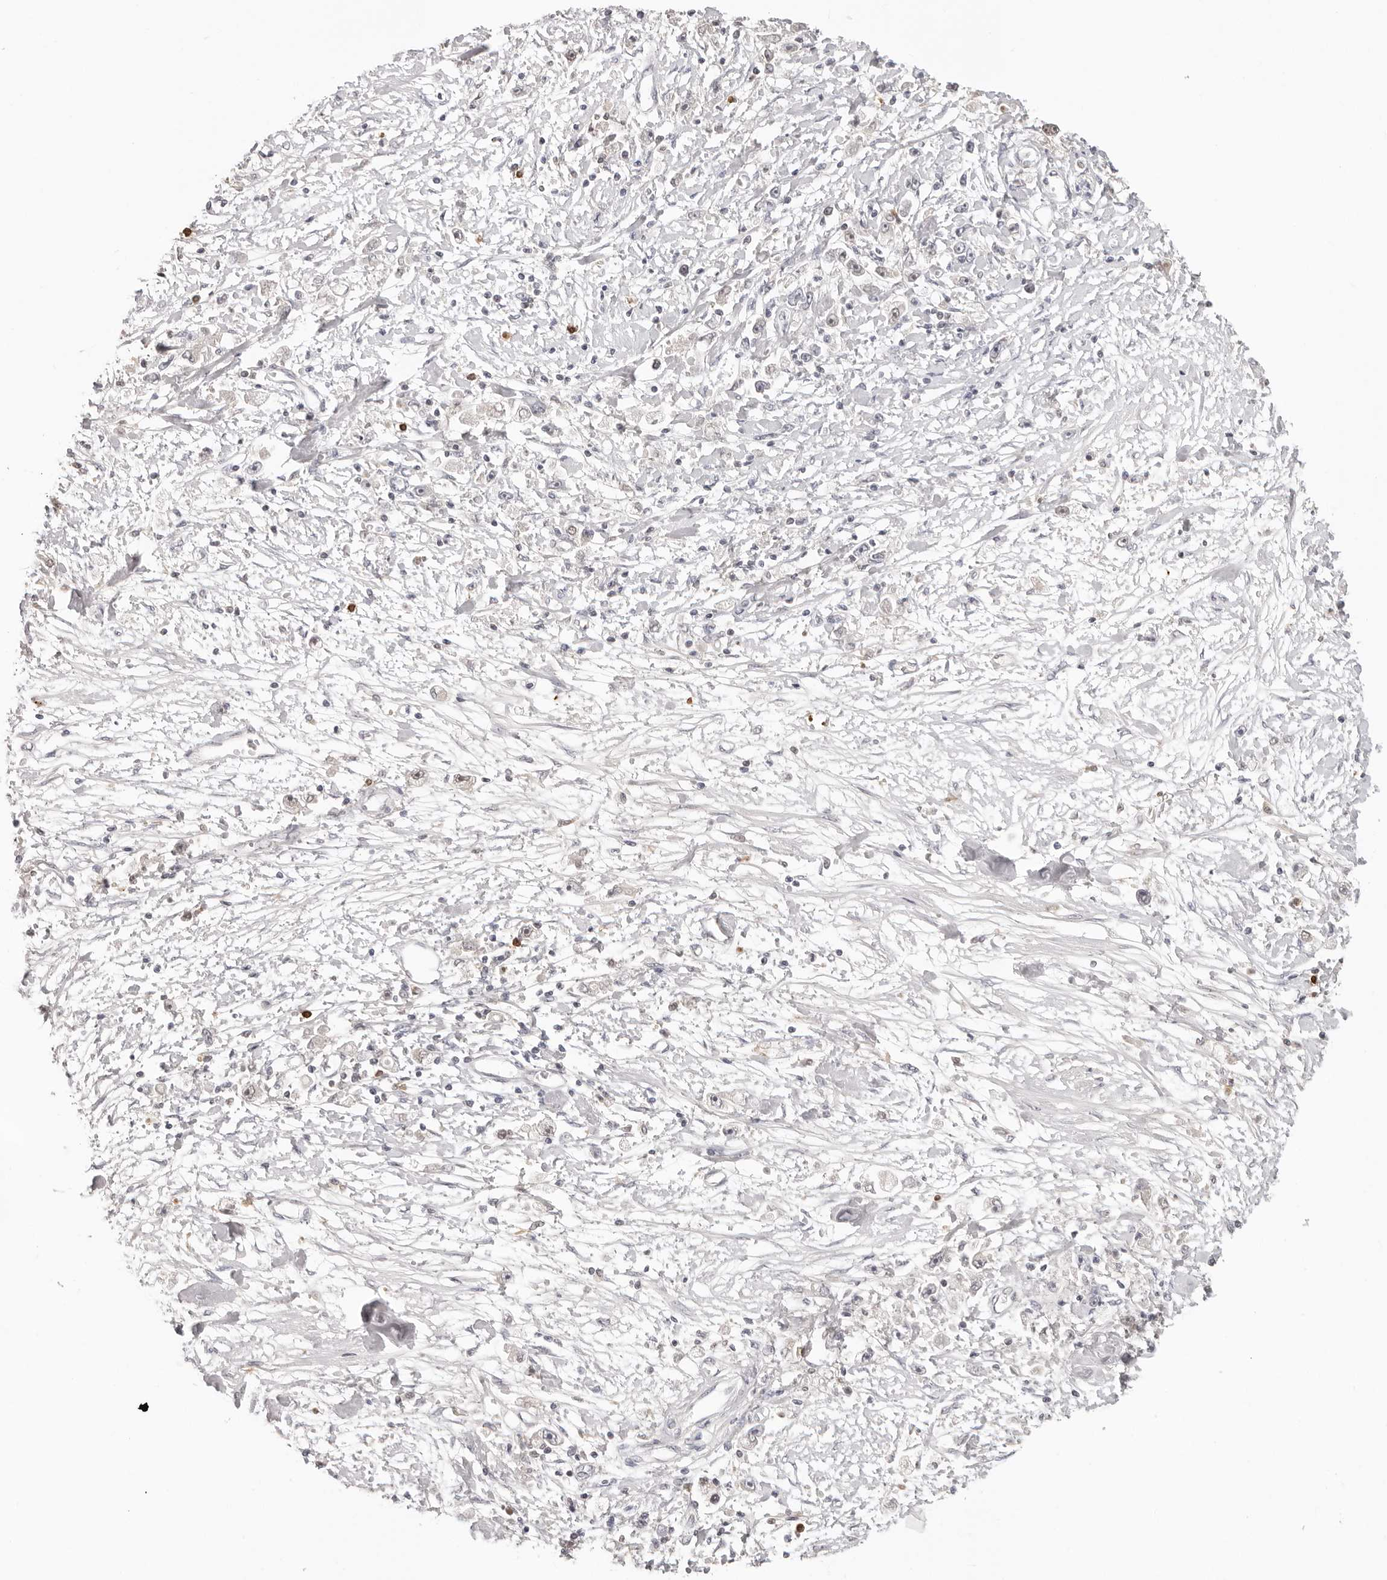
{"staining": {"intensity": "negative", "quantity": "none", "location": "none"}, "tissue": "stomach cancer", "cell_type": "Tumor cells", "image_type": "cancer", "snomed": [{"axis": "morphology", "description": "Adenocarcinoma, NOS"}, {"axis": "topography", "description": "Stomach"}], "caption": "This photomicrograph is of adenocarcinoma (stomach) stained with immunohistochemistry to label a protein in brown with the nuclei are counter-stained blue. There is no expression in tumor cells.", "gene": "STRADB", "patient": {"sex": "female", "age": 59}}